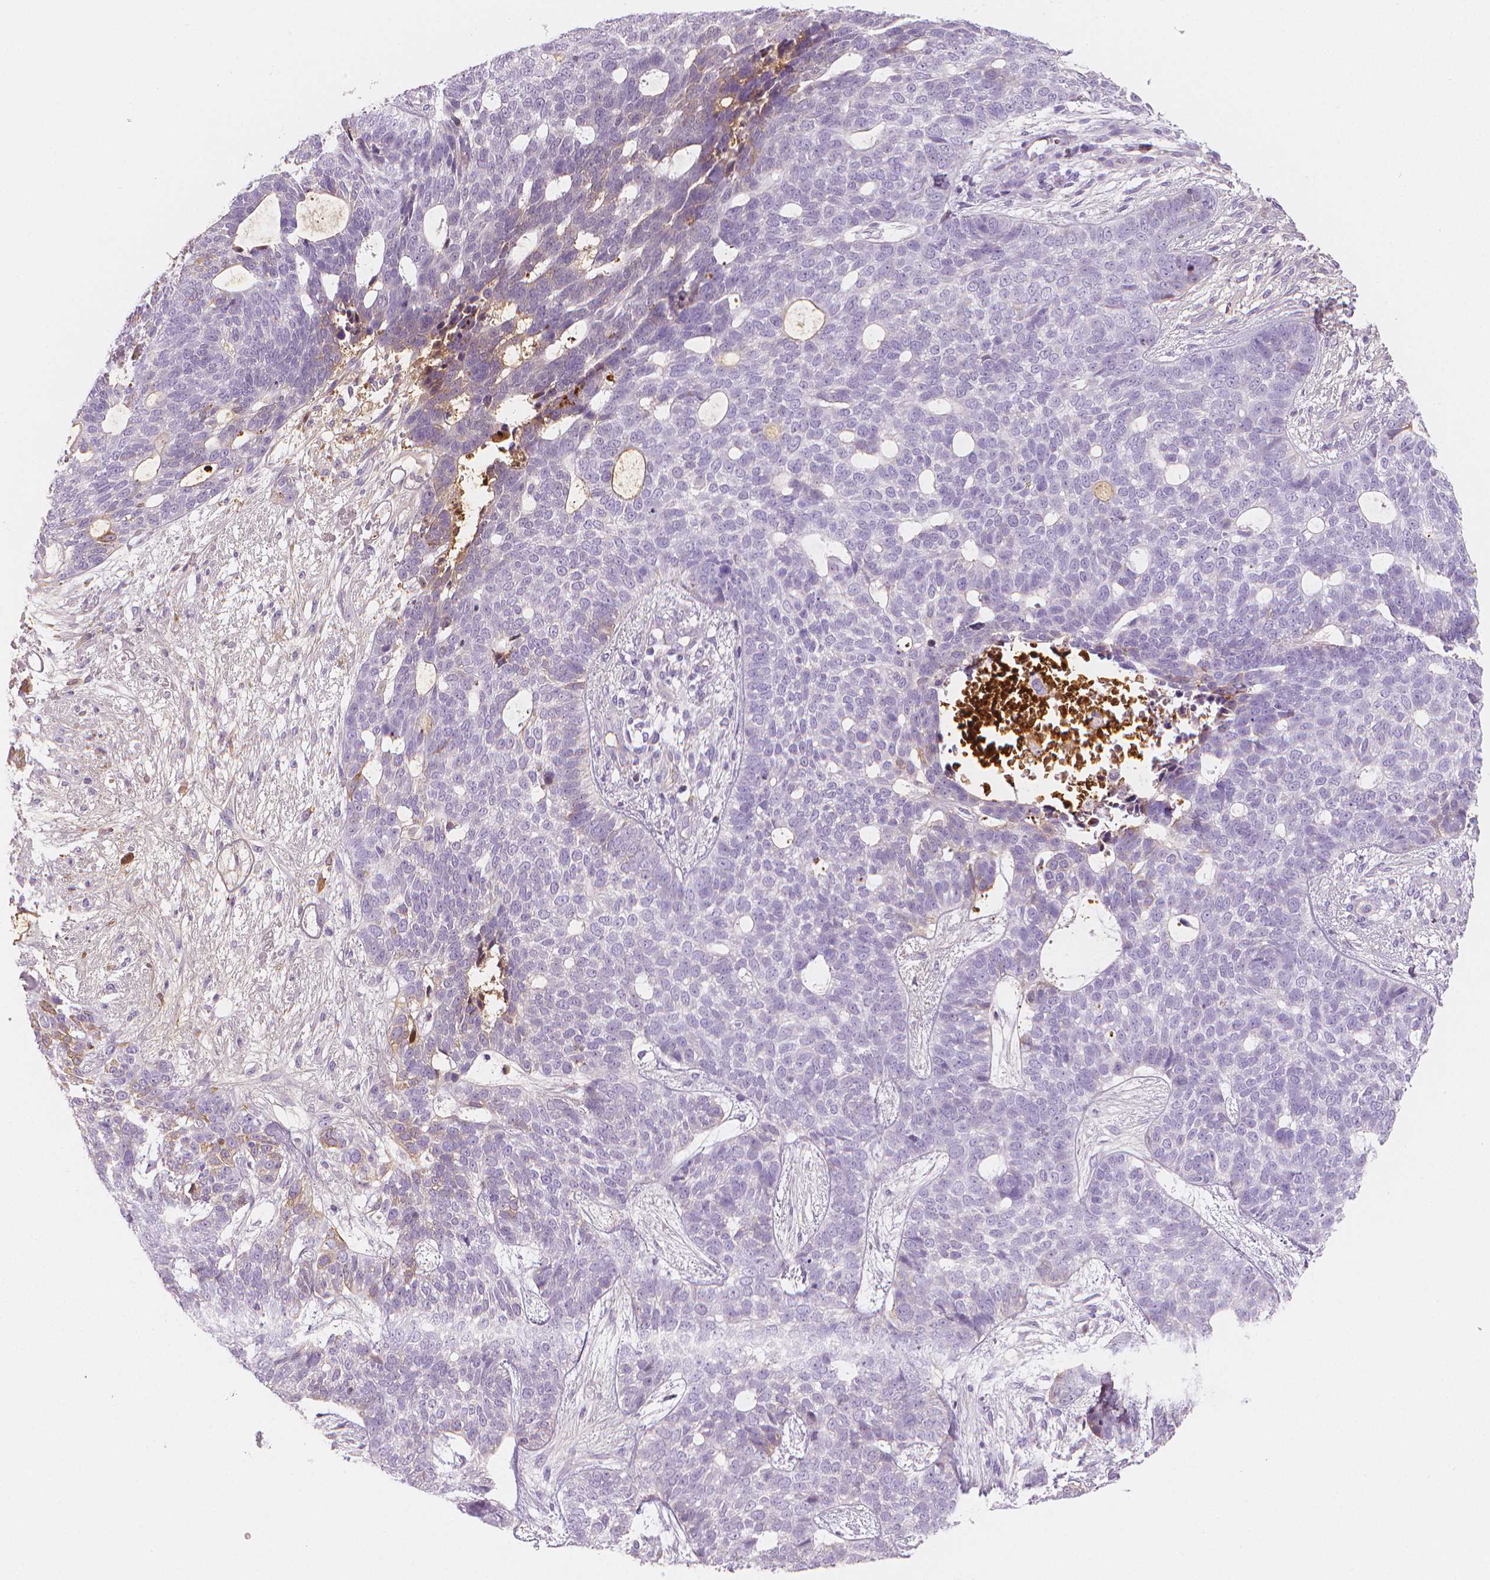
{"staining": {"intensity": "negative", "quantity": "none", "location": "none"}, "tissue": "skin cancer", "cell_type": "Tumor cells", "image_type": "cancer", "snomed": [{"axis": "morphology", "description": "Basal cell carcinoma"}, {"axis": "topography", "description": "Skin"}], "caption": "Tumor cells show no significant staining in basal cell carcinoma (skin).", "gene": "APOA4", "patient": {"sex": "female", "age": 69}}